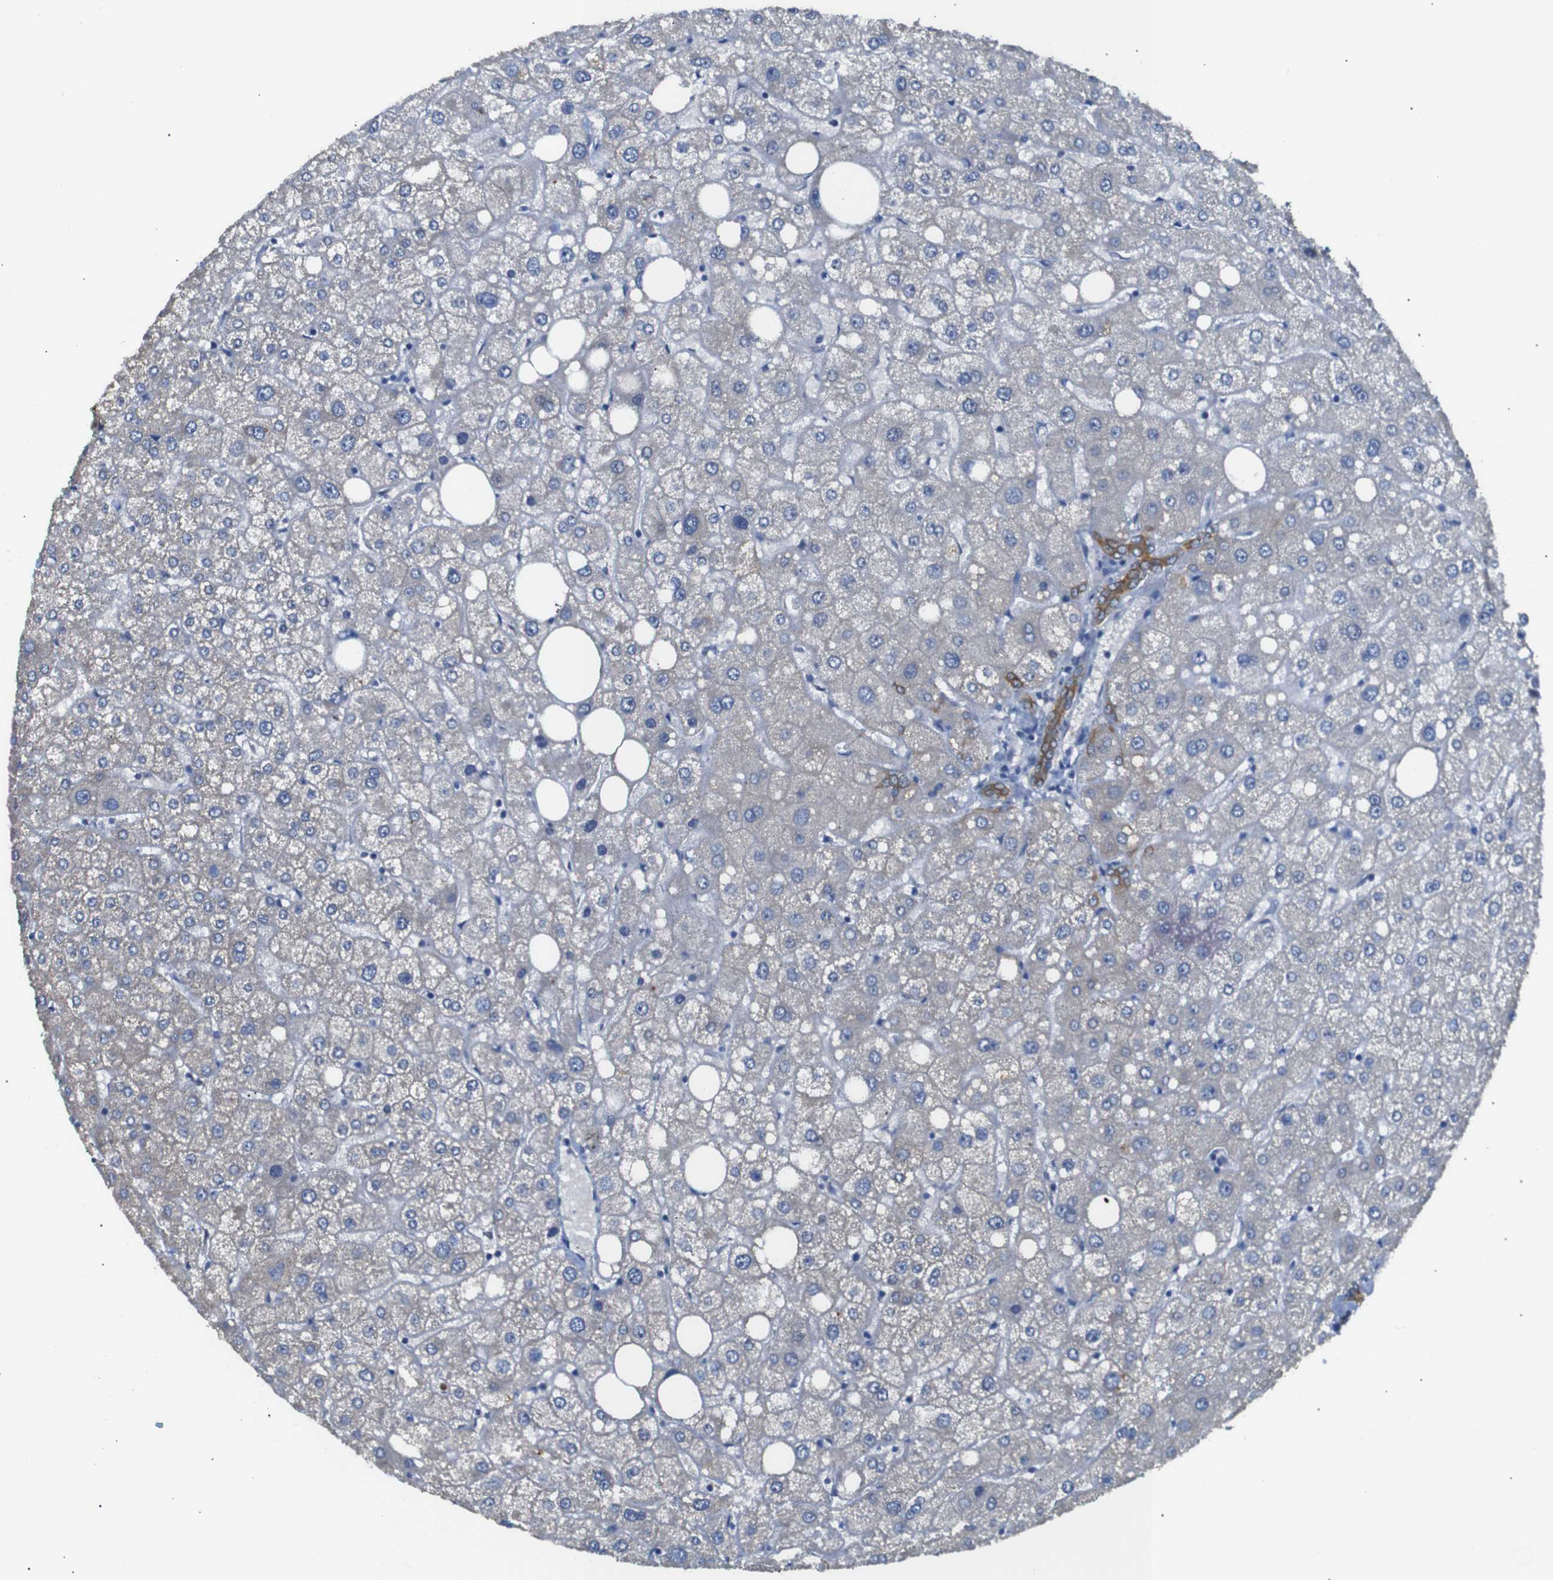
{"staining": {"intensity": "moderate", "quantity": ">75%", "location": "cytoplasmic/membranous"}, "tissue": "liver", "cell_type": "Cholangiocytes", "image_type": "normal", "snomed": [{"axis": "morphology", "description": "Normal tissue, NOS"}, {"axis": "topography", "description": "Liver"}], "caption": "Protein staining of unremarkable liver shows moderate cytoplasmic/membranous expression in about >75% of cholangiocytes.", "gene": "ALOX15", "patient": {"sex": "male", "age": 73}}